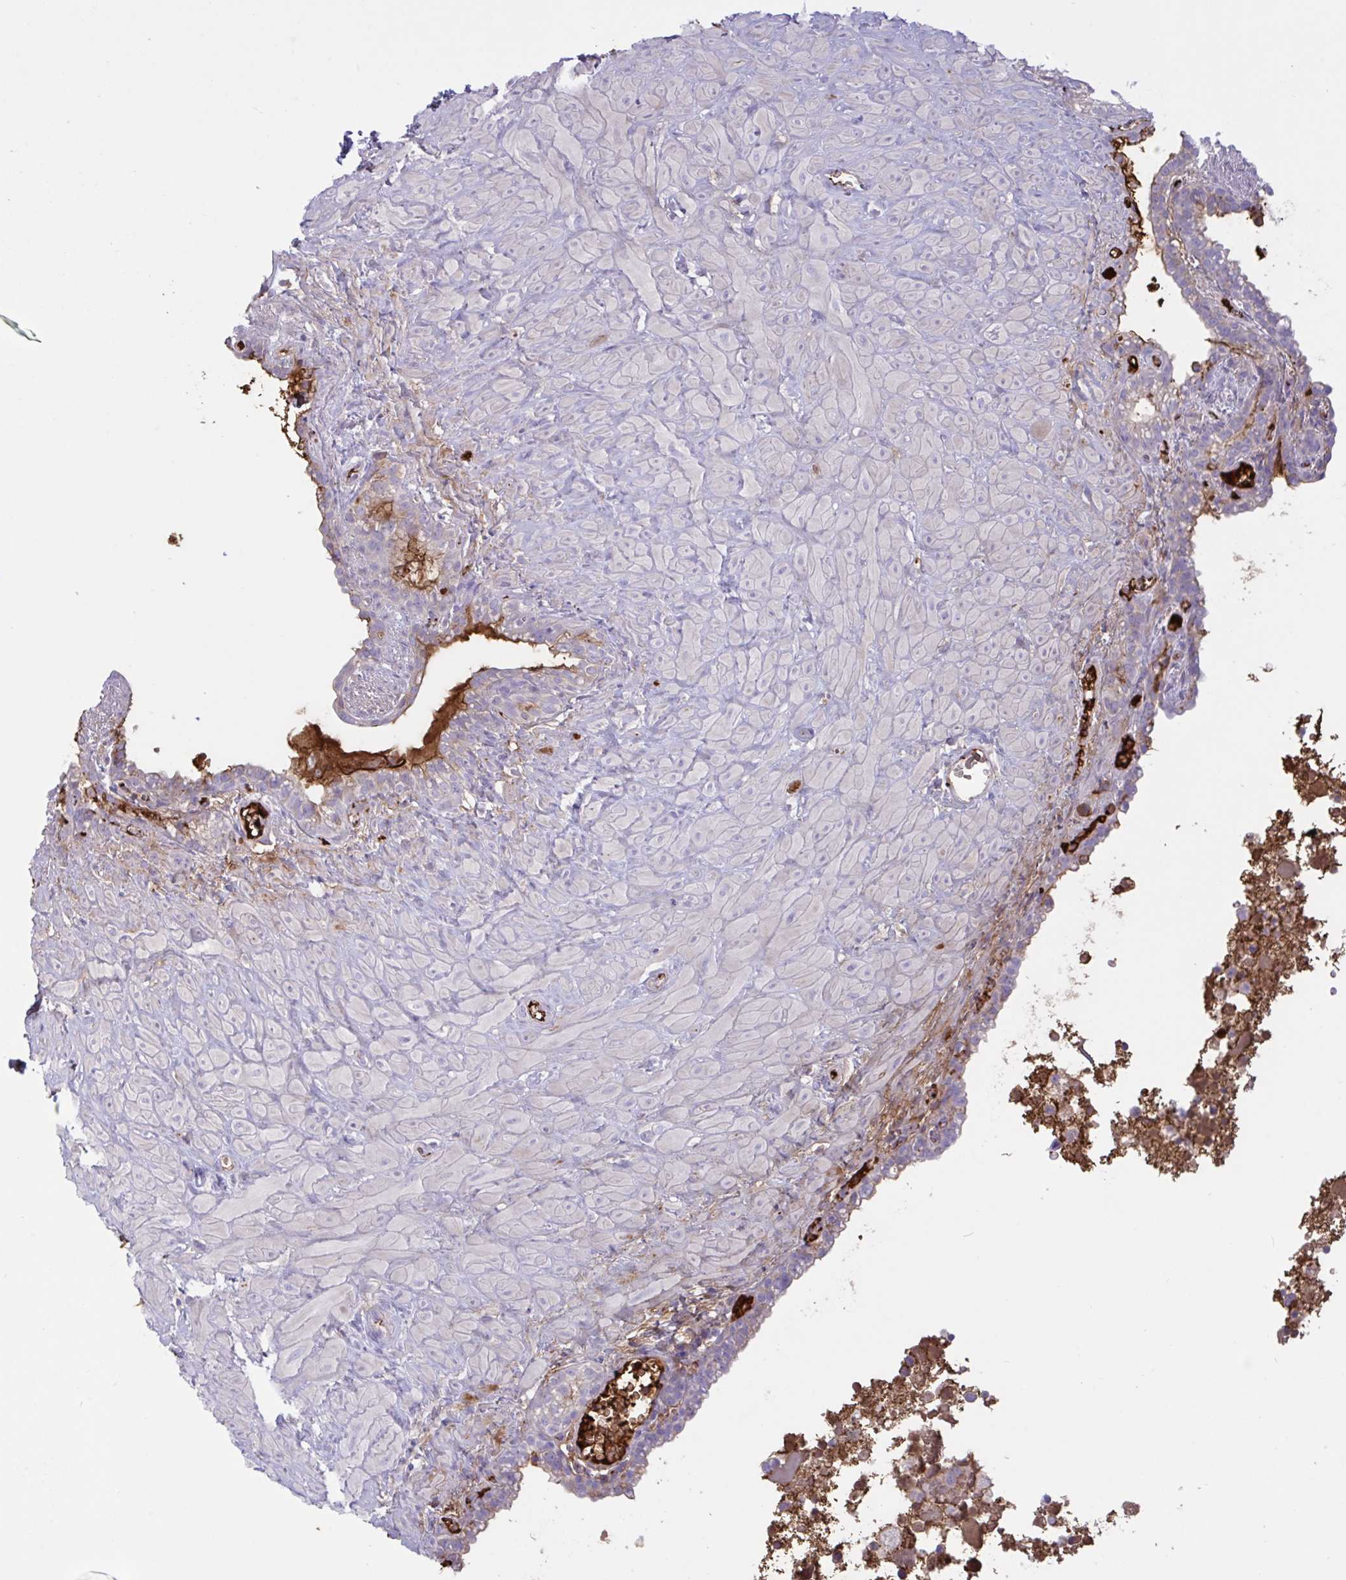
{"staining": {"intensity": "negative", "quantity": "none", "location": "none"}, "tissue": "seminal vesicle", "cell_type": "Glandular cells", "image_type": "normal", "snomed": [{"axis": "morphology", "description": "Normal tissue, NOS"}, {"axis": "topography", "description": "Seminal veicle"}], "caption": "Photomicrograph shows no protein positivity in glandular cells of normal seminal vesicle. (DAB (3,3'-diaminobenzidine) IHC visualized using brightfield microscopy, high magnification).", "gene": "IL1R1", "patient": {"sex": "male", "age": 76}}